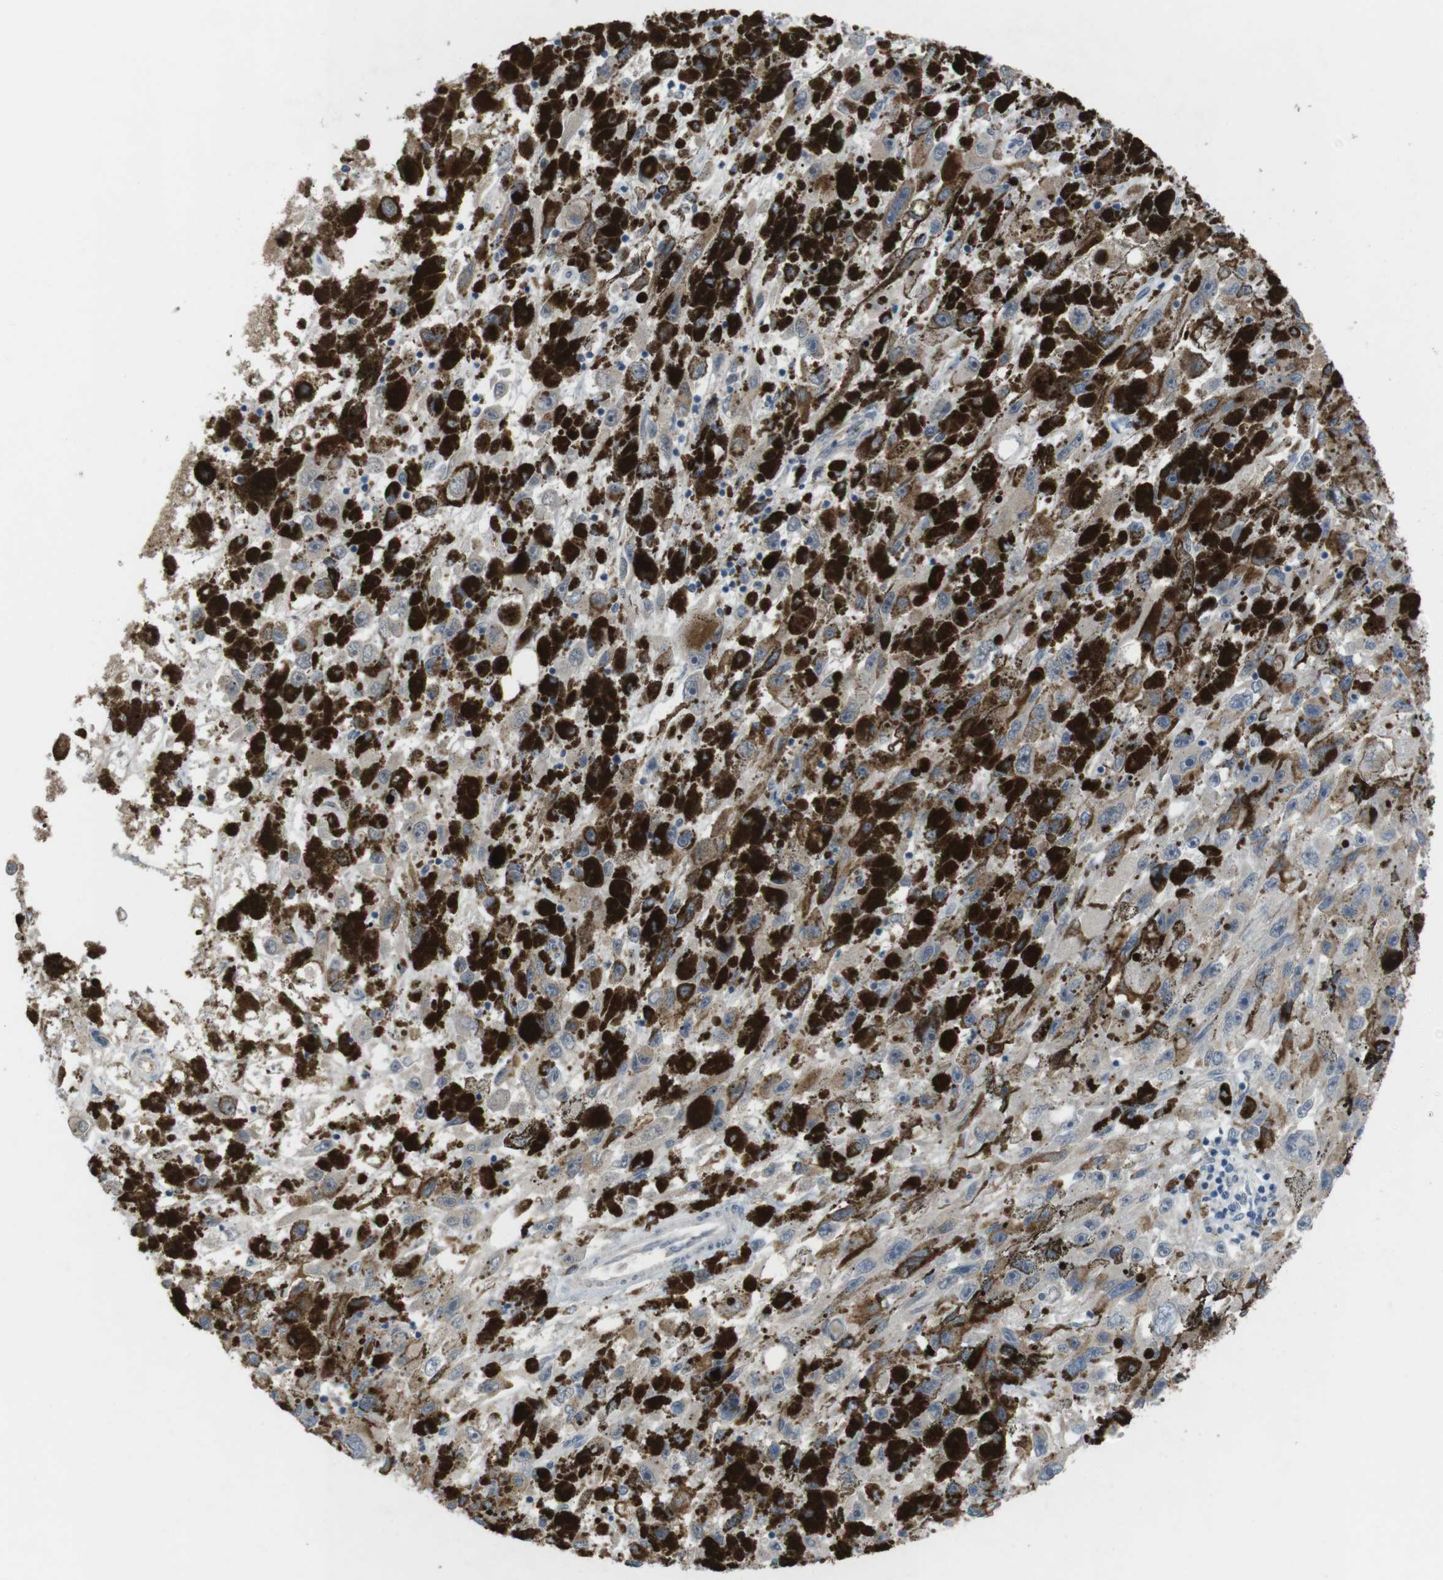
{"staining": {"intensity": "negative", "quantity": "none", "location": "none"}, "tissue": "melanoma", "cell_type": "Tumor cells", "image_type": "cancer", "snomed": [{"axis": "morphology", "description": "Malignant melanoma, NOS"}, {"axis": "topography", "description": "Skin"}], "caption": "High magnification brightfield microscopy of melanoma stained with DAB (3,3'-diaminobenzidine) (brown) and counterstained with hematoxylin (blue): tumor cells show no significant expression.", "gene": "GYPA", "patient": {"sex": "female", "age": 104}}